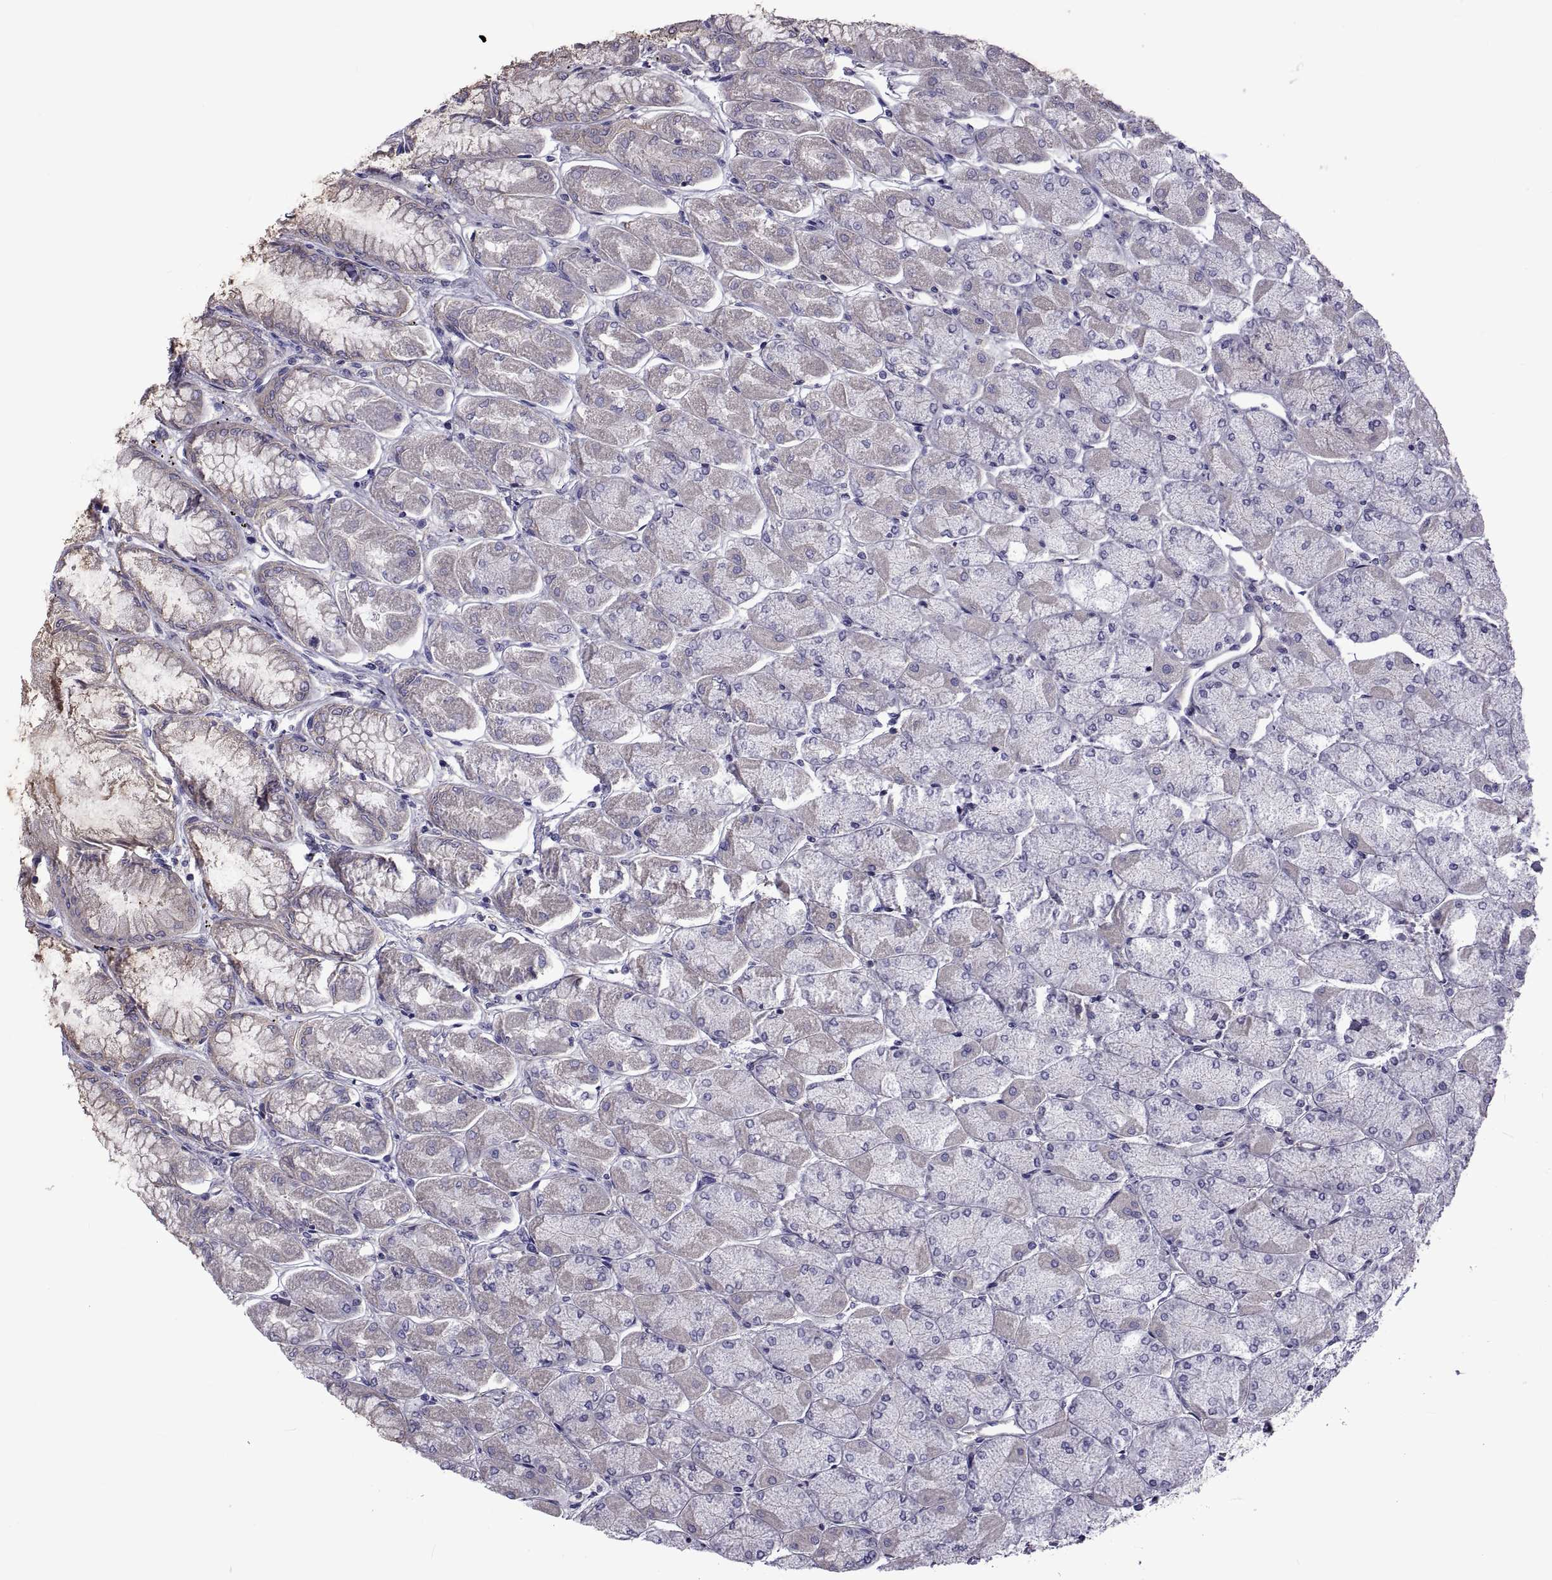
{"staining": {"intensity": "negative", "quantity": "none", "location": "none"}, "tissue": "stomach", "cell_type": "Glandular cells", "image_type": "normal", "snomed": [{"axis": "morphology", "description": "Normal tissue, NOS"}, {"axis": "topography", "description": "Stomach, upper"}], "caption": "There is no significant expression in glandular cells of stomach.", "gene": "TMC3", "patient": {"sex": "male", "age": 60}}